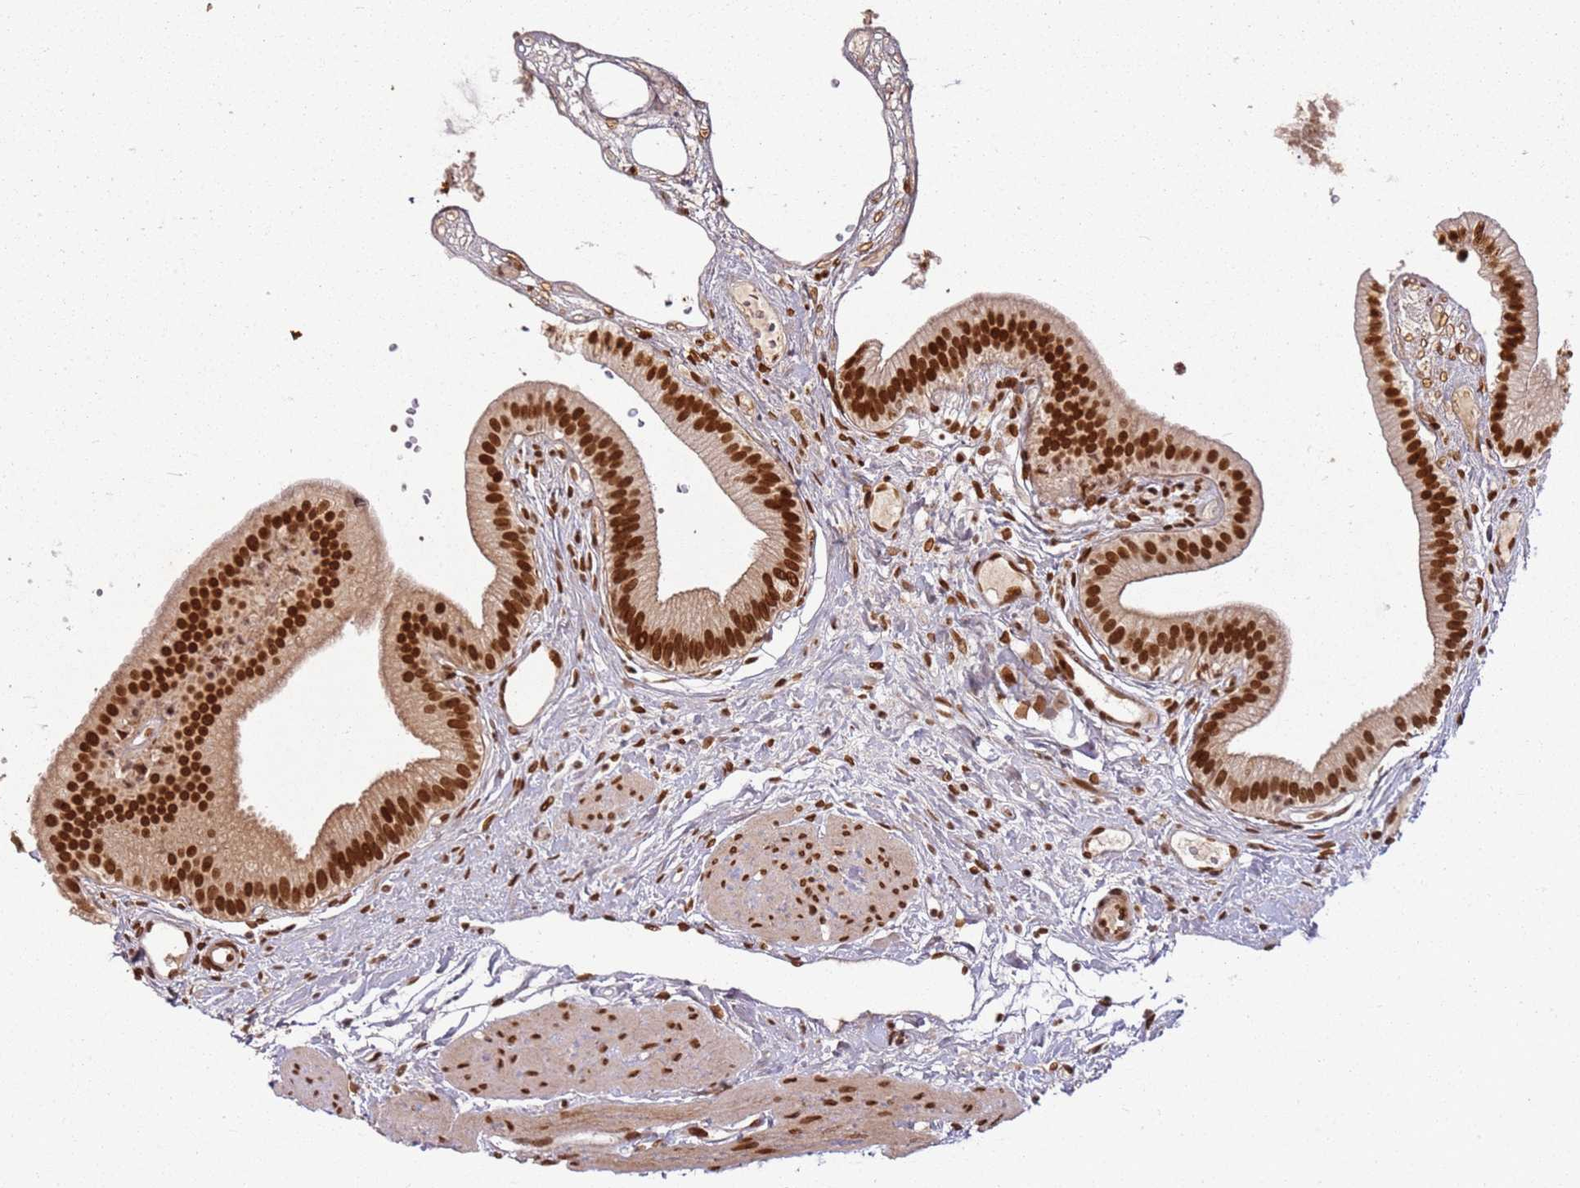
{"staining": {"intensity": "strong", "quantity": ">75%", "location": "nuclear"}, "tissue": "gallbladder", "cell_type": "Glandular cells", "image_type": "normal", "snomed": [{"axis": "morphology", "description": "Normal tissue, NOS"}, {"axis": "topography", "description": "Gallbladder"}], "caption": "Gallbladder stained for a protein shows strong nuclear positivity in glandular cells. The protein of interest is stained brown, and the nuclei are stained in blue (DAB (3,3'-diaminobenzidine) IHC with brightfield microscopy, high magnification).", "gene": "TENT4A", "patient": {"sex": "female", "age": 54}}